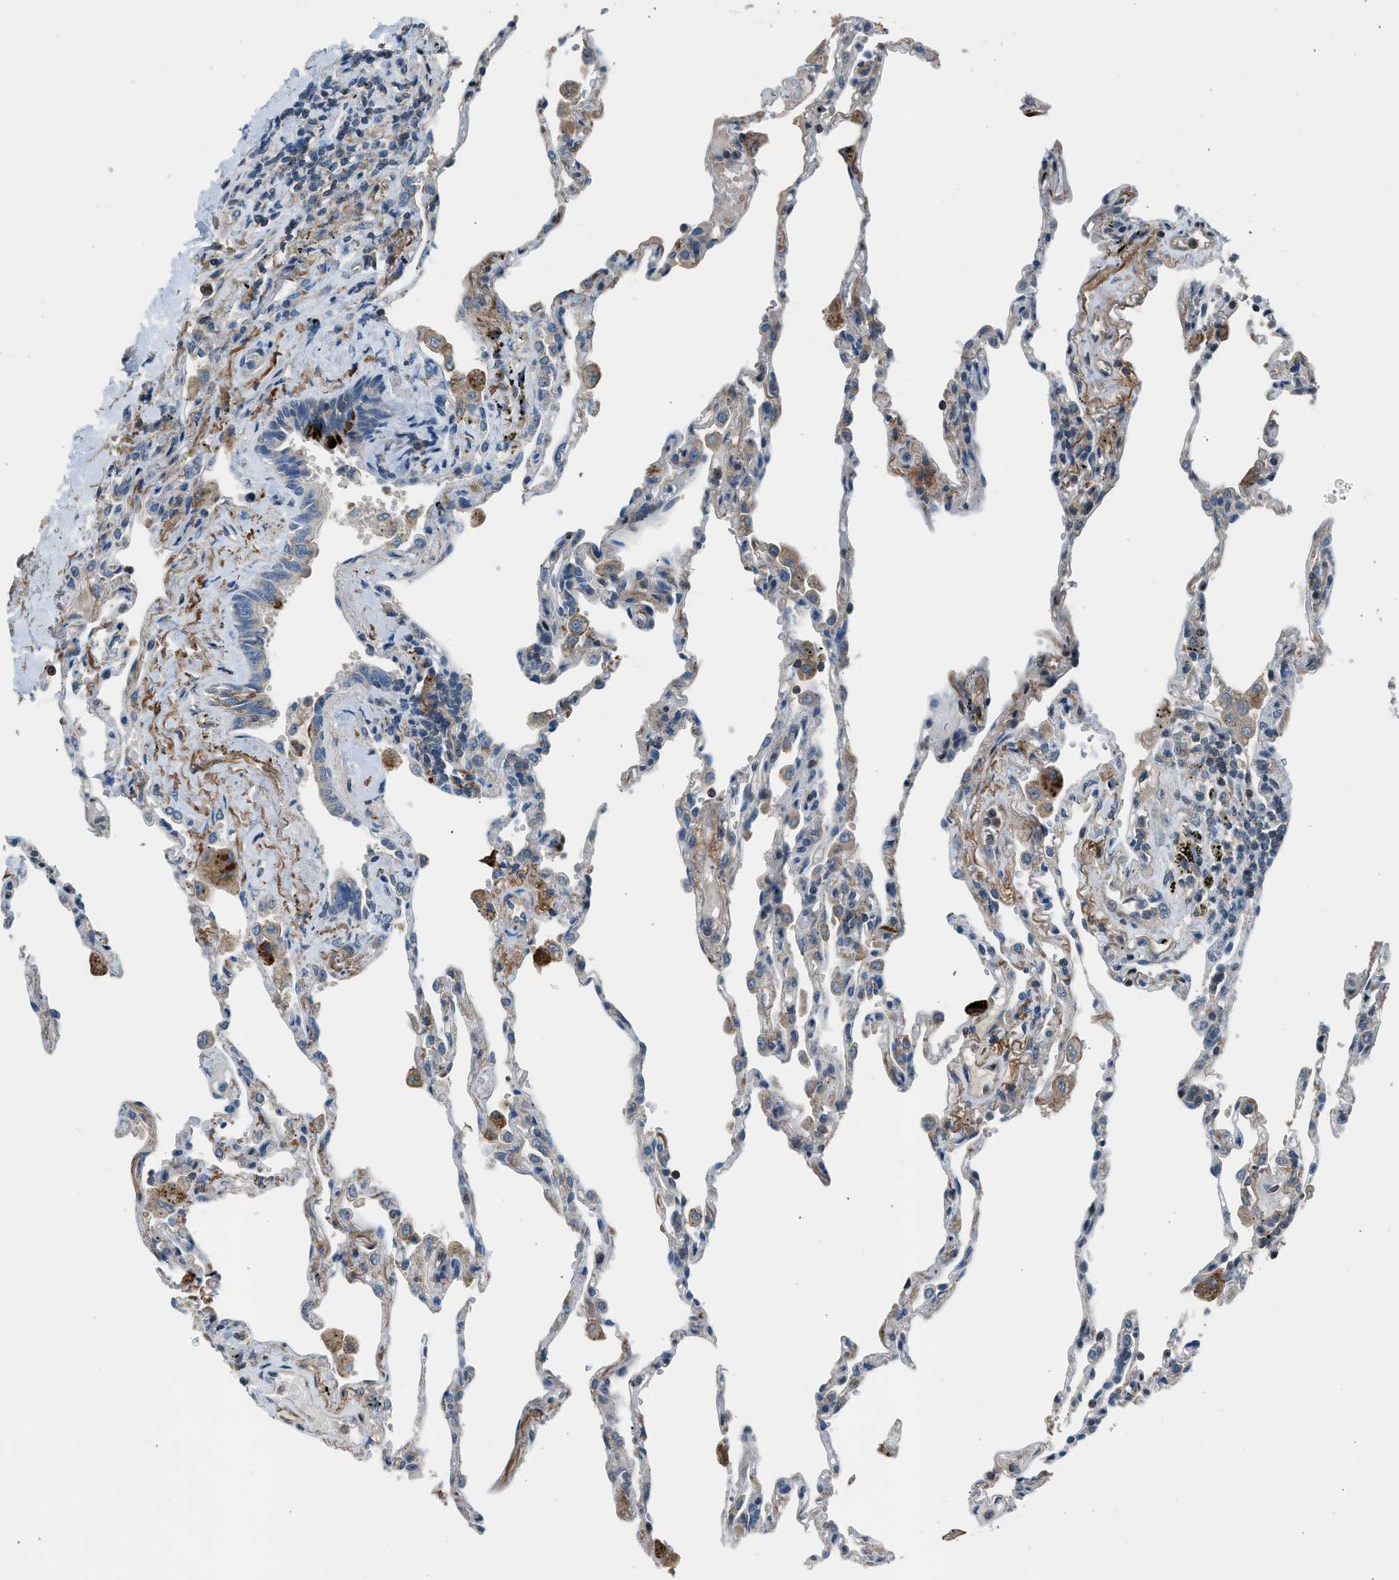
{"staining": {"intensity": "weak", "quantity": "<25%", "location": "cytoplasmic/membranous"}, "tissue": "lung", "cell_type": "Alveolar cells", "image_type": "normal", "snomed": [{"axis": "morphology", "description": "Normal tissue, NOS"}, {"axis": "topography", "description": "Lung"}], "caption": "Alveolar cells show no significant positivity in normal lung. The staining was performed using DAB (3,3'-diaminobenzidine) to visualize the protein expression in brown, while the nuclei were stained in blue with hematoxylin (Magnification: 20x).", "gene": "LMLN", "patient": {"sex": "male", "age": 59}}